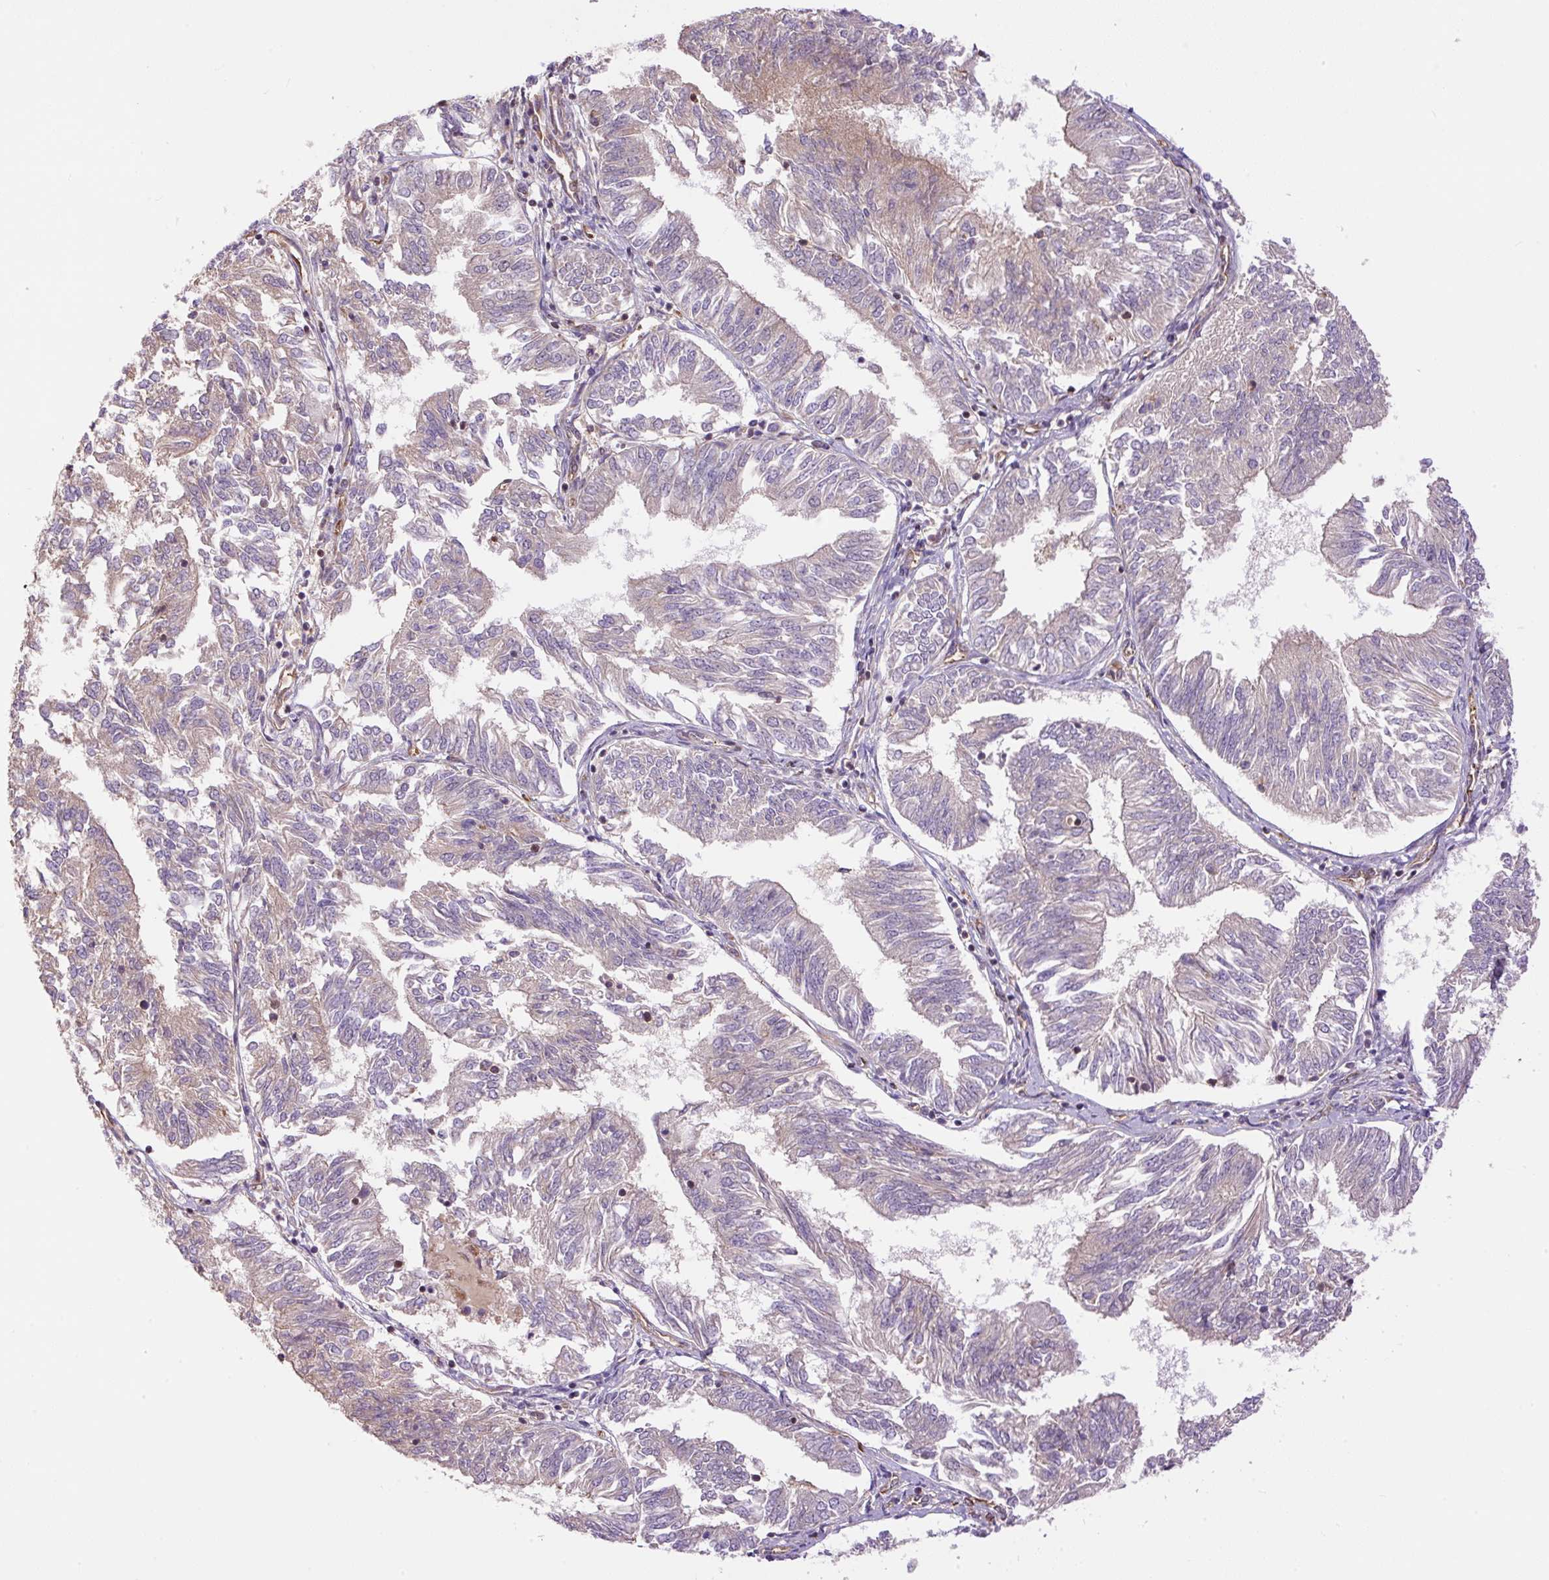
{"staining": {"intensity": "negative", "quantity": "none", "location": "none"}, "tissue": "endometrial cancer", "cell_type": "Tumor cells", "image_type": "cancer", "snomed": [{"axis": "morphology", "description": "Adenocarcinoma, NOS"}, {"axis": "topography", "description": "Endometrium"}], "caption": "Image shows no significant protein staining in tumor cells of adenocarcinoma (endometrial).", "gene": "PPME1", "patient": {"sex": "female", "age": 58}}